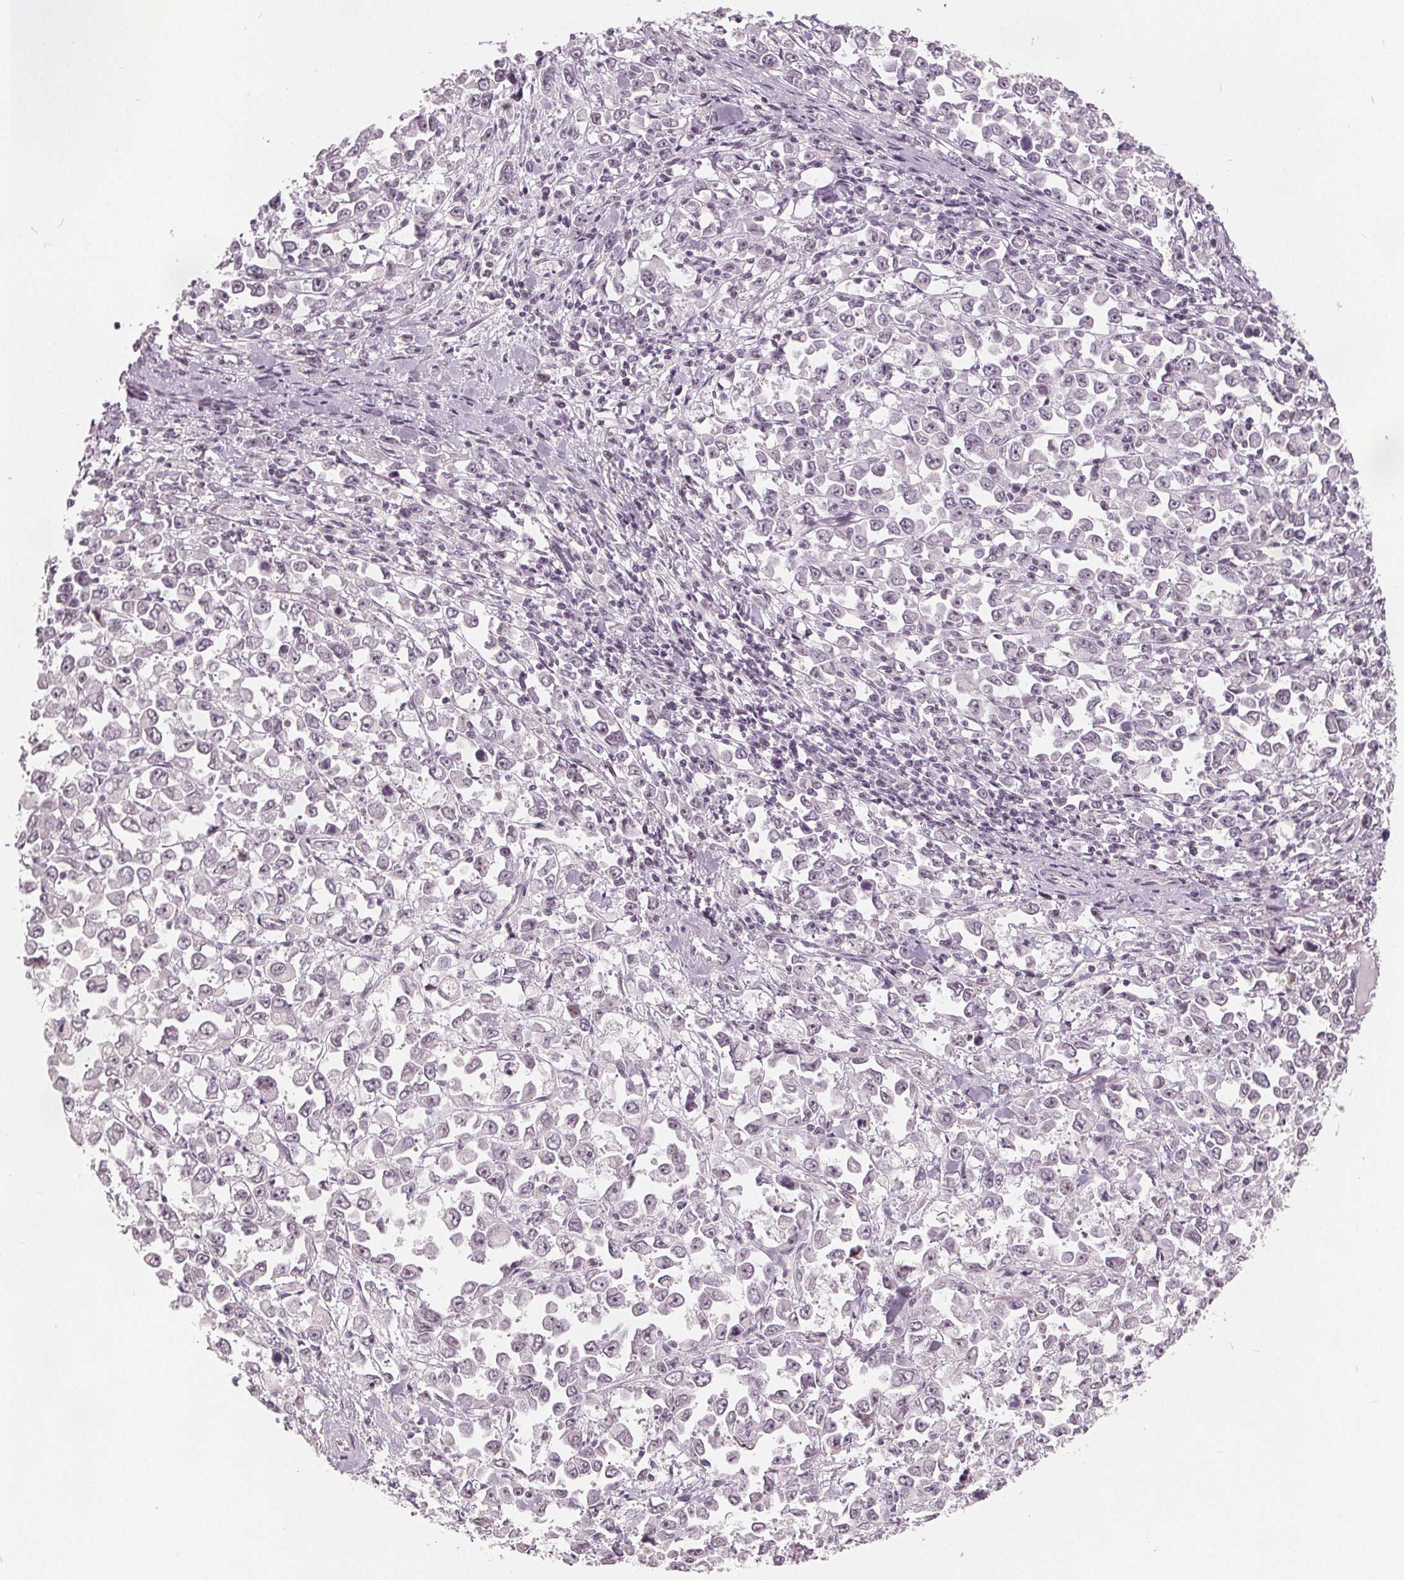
{"staining": {"intensity": "weak", "quantity": "<25%", "location": "nuclear"}, "tissue": "stomach cancer", "cell_type": "Tumor cells", "image_type": "cancer", "snomed": [{"axis": "morphology", "description": "Adenocarcinoma, NOS"}, {"axis": "topography", "description": "Stomach, upper"}], "caption": "A micrograph of human stomach cancer is negative for staining in tumor cells.", "gene": "NUP210L", "patient": {"sex": "male", "age": 70}}